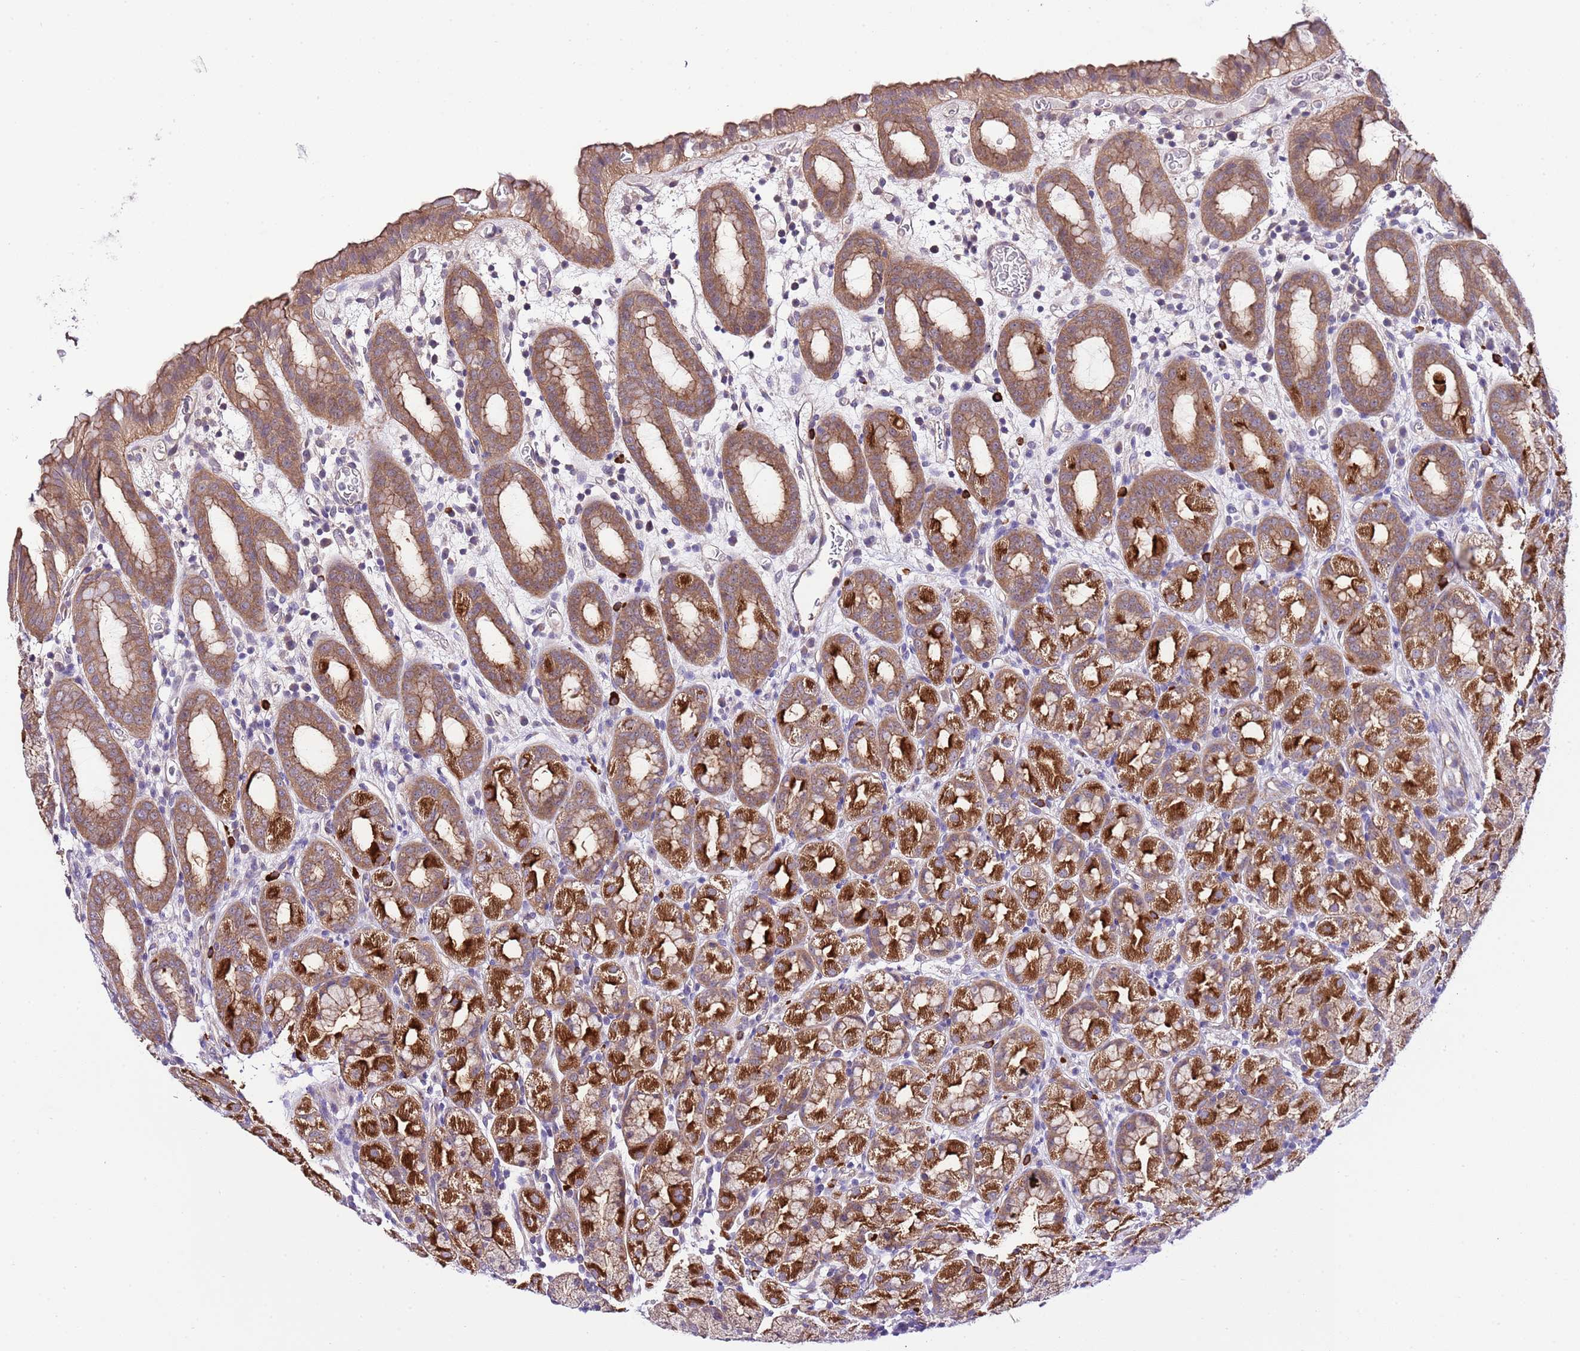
{"staining": {"intensity": "strong", "quantity": ">75%", "location": "cytoplasmic/membranous"}, "tissue": "stomach", "cell_type": "Glandular cells", "image_type": "normal", "snomed": [{"axis": "morphology", "description": "Normal tissue, NOS"}, {"axis": "topography", "description": "Stomach, upper"}, {"axis": "topography", "description": "Stomach, lower"}, {"axis": "topography", "description": "Small intestine"}], "caption": "Protein expression analysis of unremarkable human stomach reveals strong cytoplasmic/membranous staining in about >75% of glandular cells. (brown staining indicates protein expression, while blue staining denotes nuclei).", "gene": "DONSON", "patient": {"sex": "male", "age": 68}}